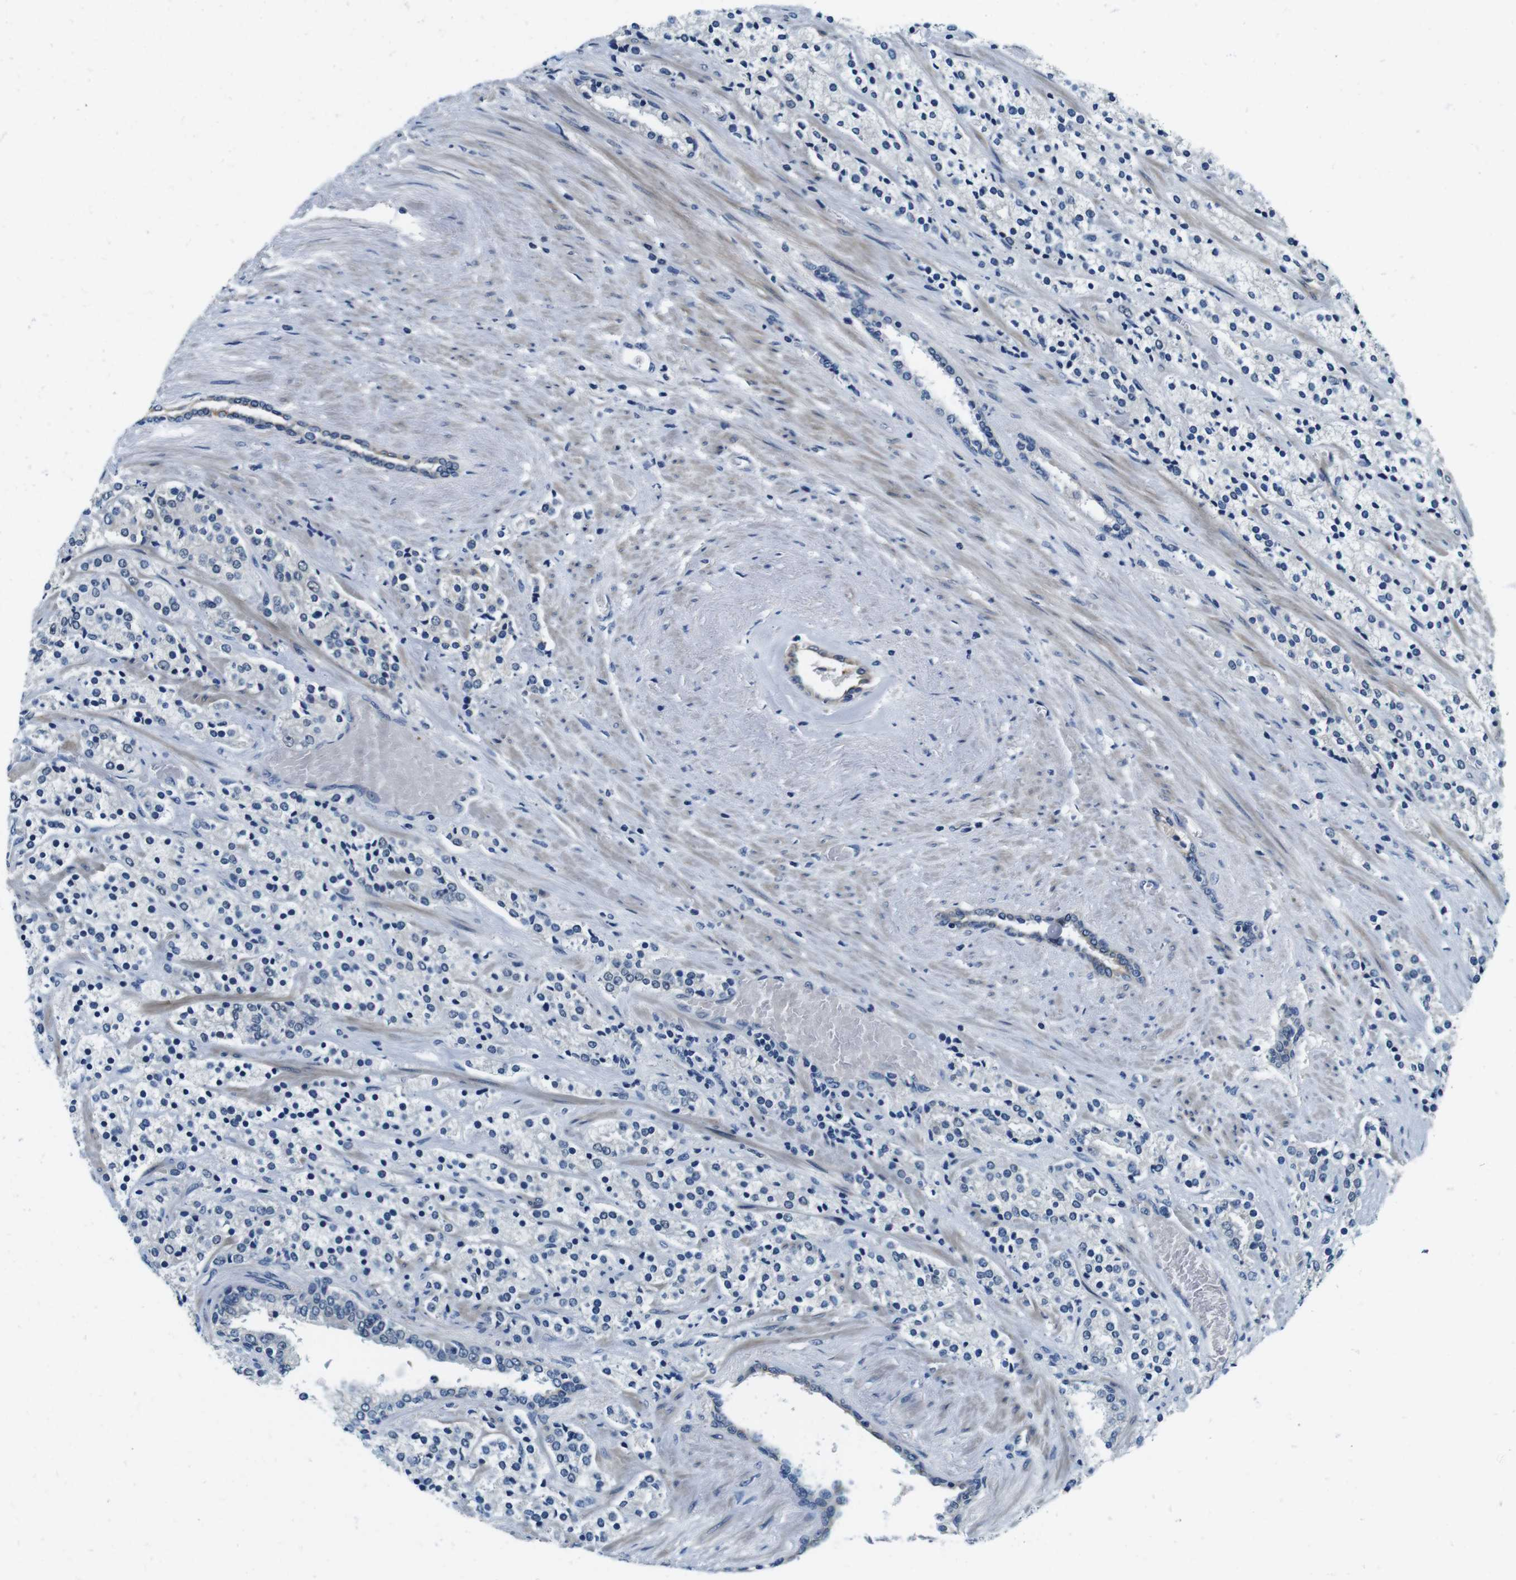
{"staining": {"intensity": "negative", "quantity": "none", "location": "none"}, "tissue": "prostate cancer", "cell_type": "Tumor cells", "image_type": "cancer", "snomed": [{"axis": "morphology", "description": "Adenocarcinoma, High grade"}, {"axis": "topography", "description": "Prostate"}], "caption": "The histopathology image shows no staining of tumor cells in prostate high-grade adenocarcinoma.", "gene": "DTNA", "patient": {"sex": "male", "age": 71}}